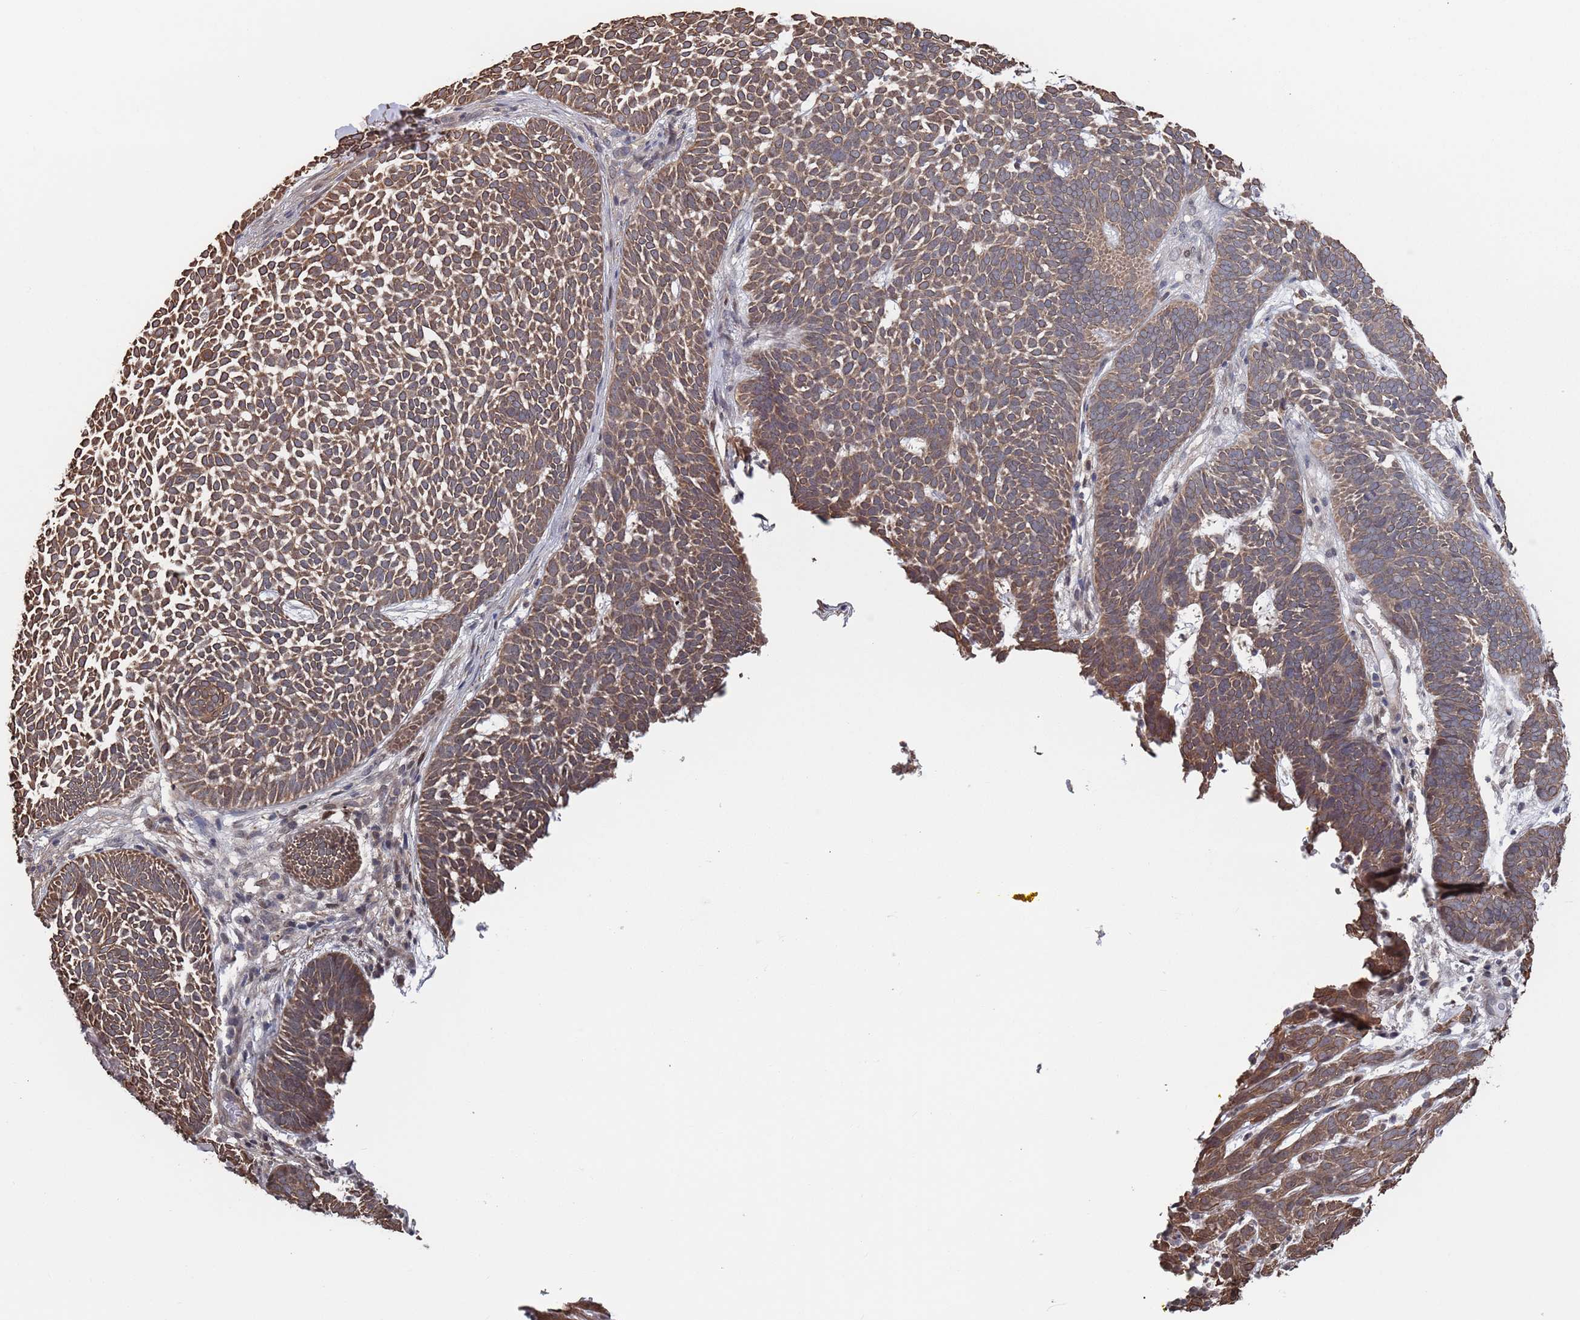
{"staining": {"intensity": "moderate", "quantity": ">75%", "location": "cytoplasmic/membranous"}, "tissue": "skin cancer", "cell_type": "Tumor cells", "image_type": "cancer", "snomed": [{"axis": "morphology", "description": "Basal cell carcinoma"}, {"axis": "topography", "description": "Skin"}], "caption": "About >75% of tumor cells in skin basal cell carcinoma reveal moderate cytoplasmic/membranous protein expression as visualized by brown immunohistochemical staining.", "gene": "DGKD", "patient": {"sex": "female", "age": 78}}